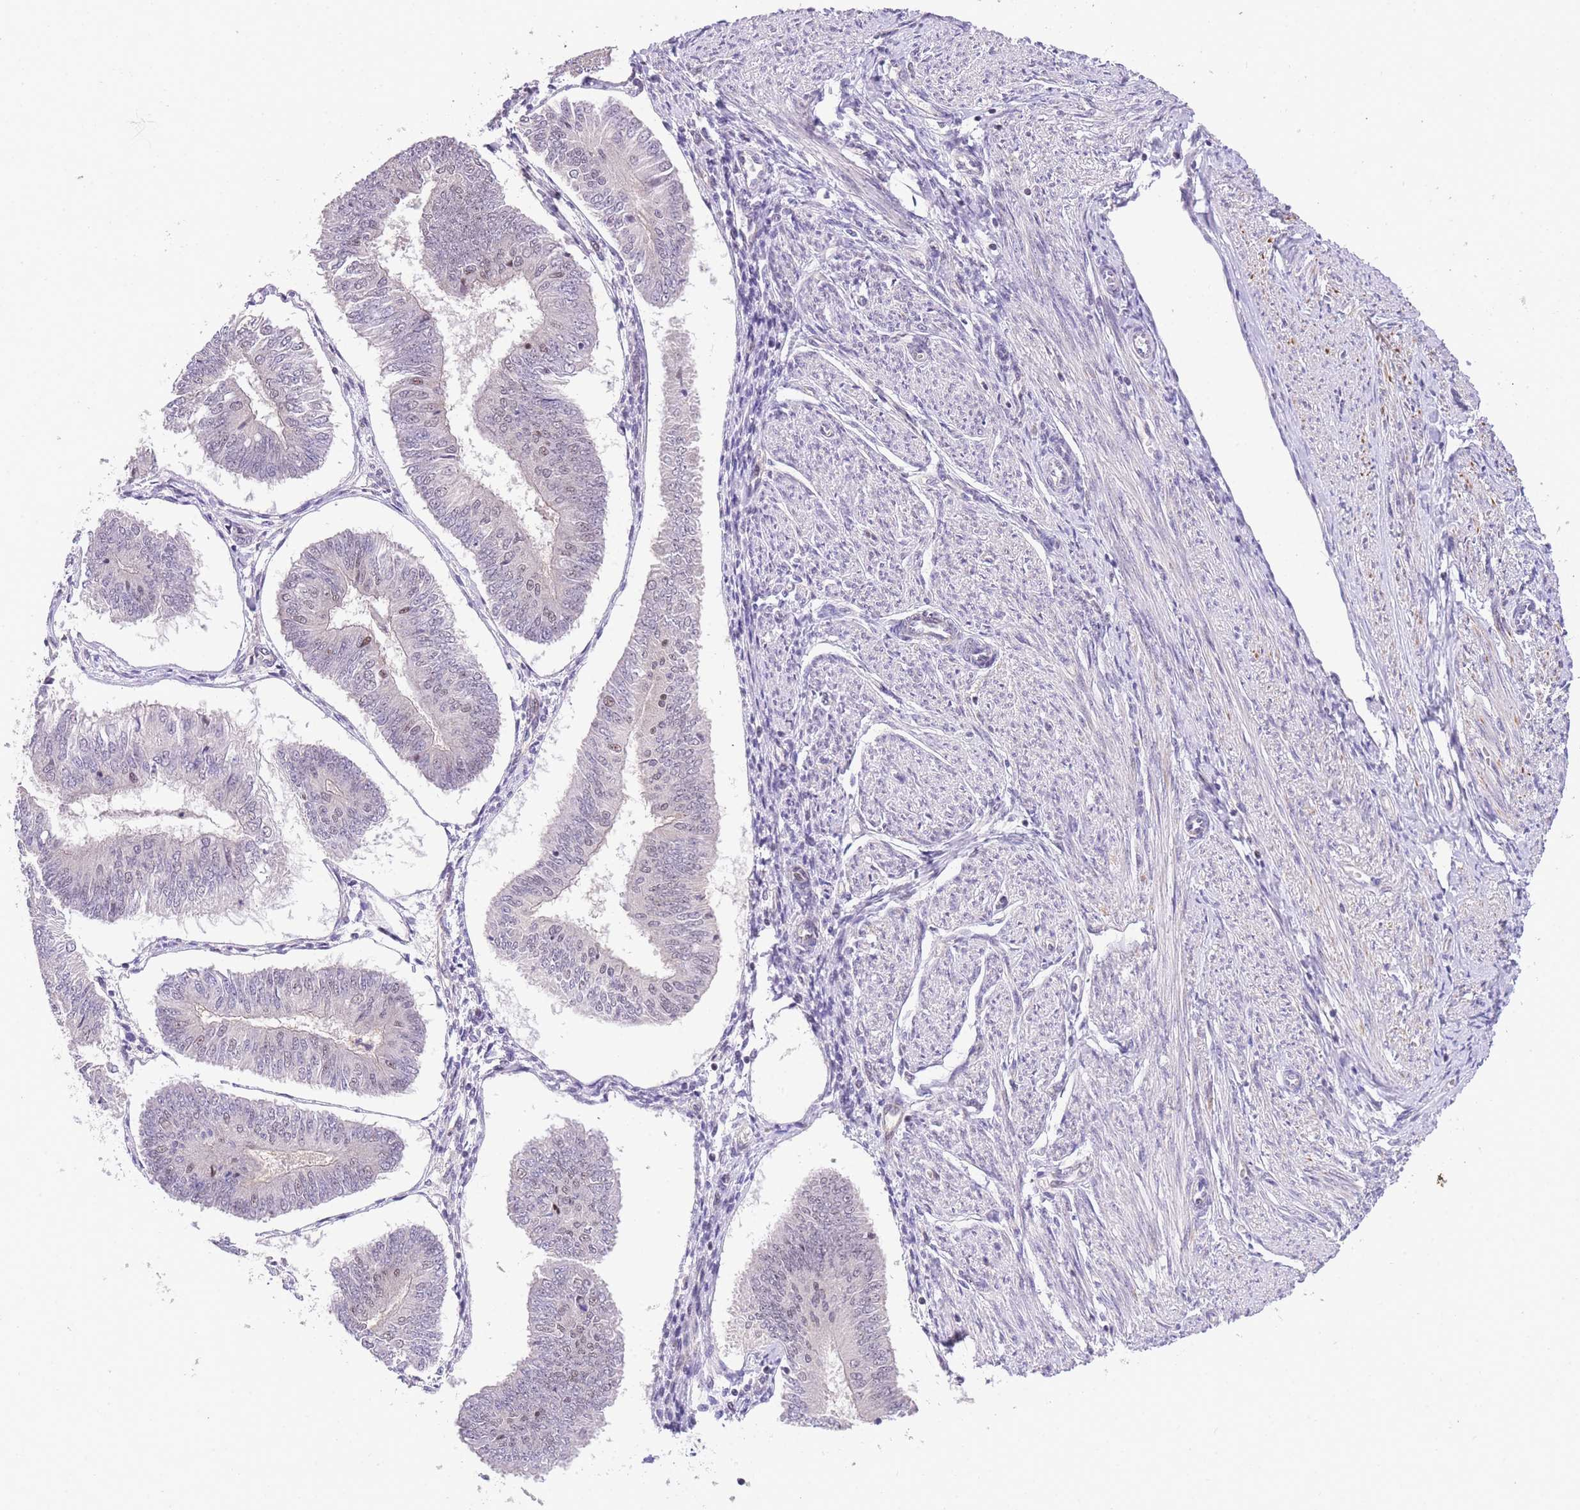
{"staining": {"intensity": "negative", "quantity": "none", "location": "none"}, "tissue": "endometrial cancer", "cell_type": "Tumor cells", "image_type": "cancer", "snomed": [{"axis": "morphology", "description": "Adenocarcinoma, NOS"}, {"axis": "topography", "description": "Endometrium"}], "caption": "A high-resolution image shows immunohistochemistry staining of endometrial cancer, which reveals no significant staining in tumor cells.", "gene": "SLC35F2", "patient": {"sex": "female", "age": 58}}